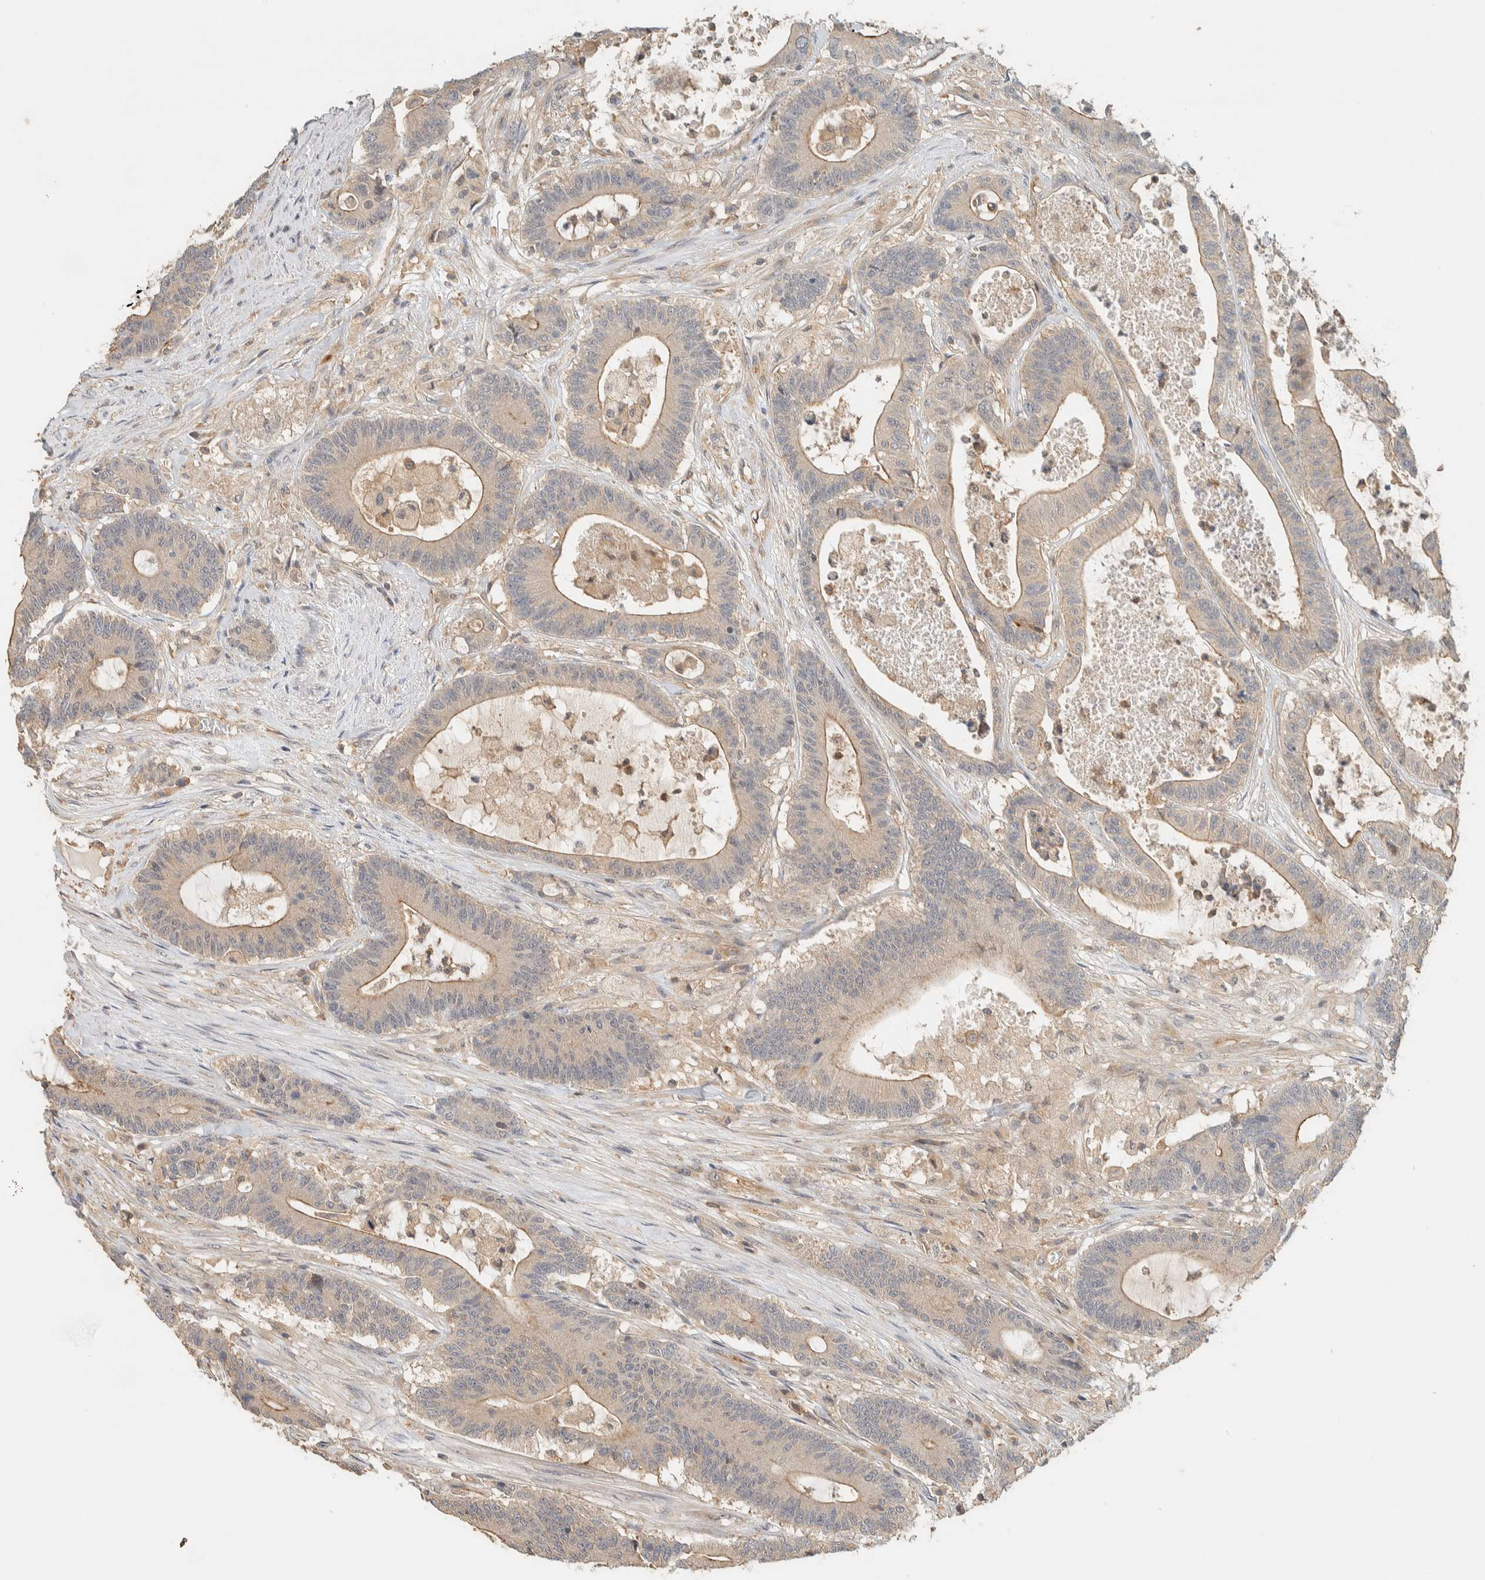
{"staining": {"intensity": "moderate", "quantity": "25%-75%", "location": "cytoplasmic/membranous"}, "tissue": "colorectal cancer", "cell_type": "Tumor cells", "image_type": "cancer", "snomed": [{"axis": "morphology", "description": "Adenocarcinoma, NOS"}, {"axis": "topography", "description": "Colon"}], "caption": "Immunohistochemistry (IHC) image of human adenocarcinoma (colorectal) stained for a protein (brown), which displays medium levels of moderate cytoplasmic/membranous positivity in about 25%-75% of tumor cells.", "gene": "RAB11FIP1", "patient": {"sex": "female", "age": 84}}